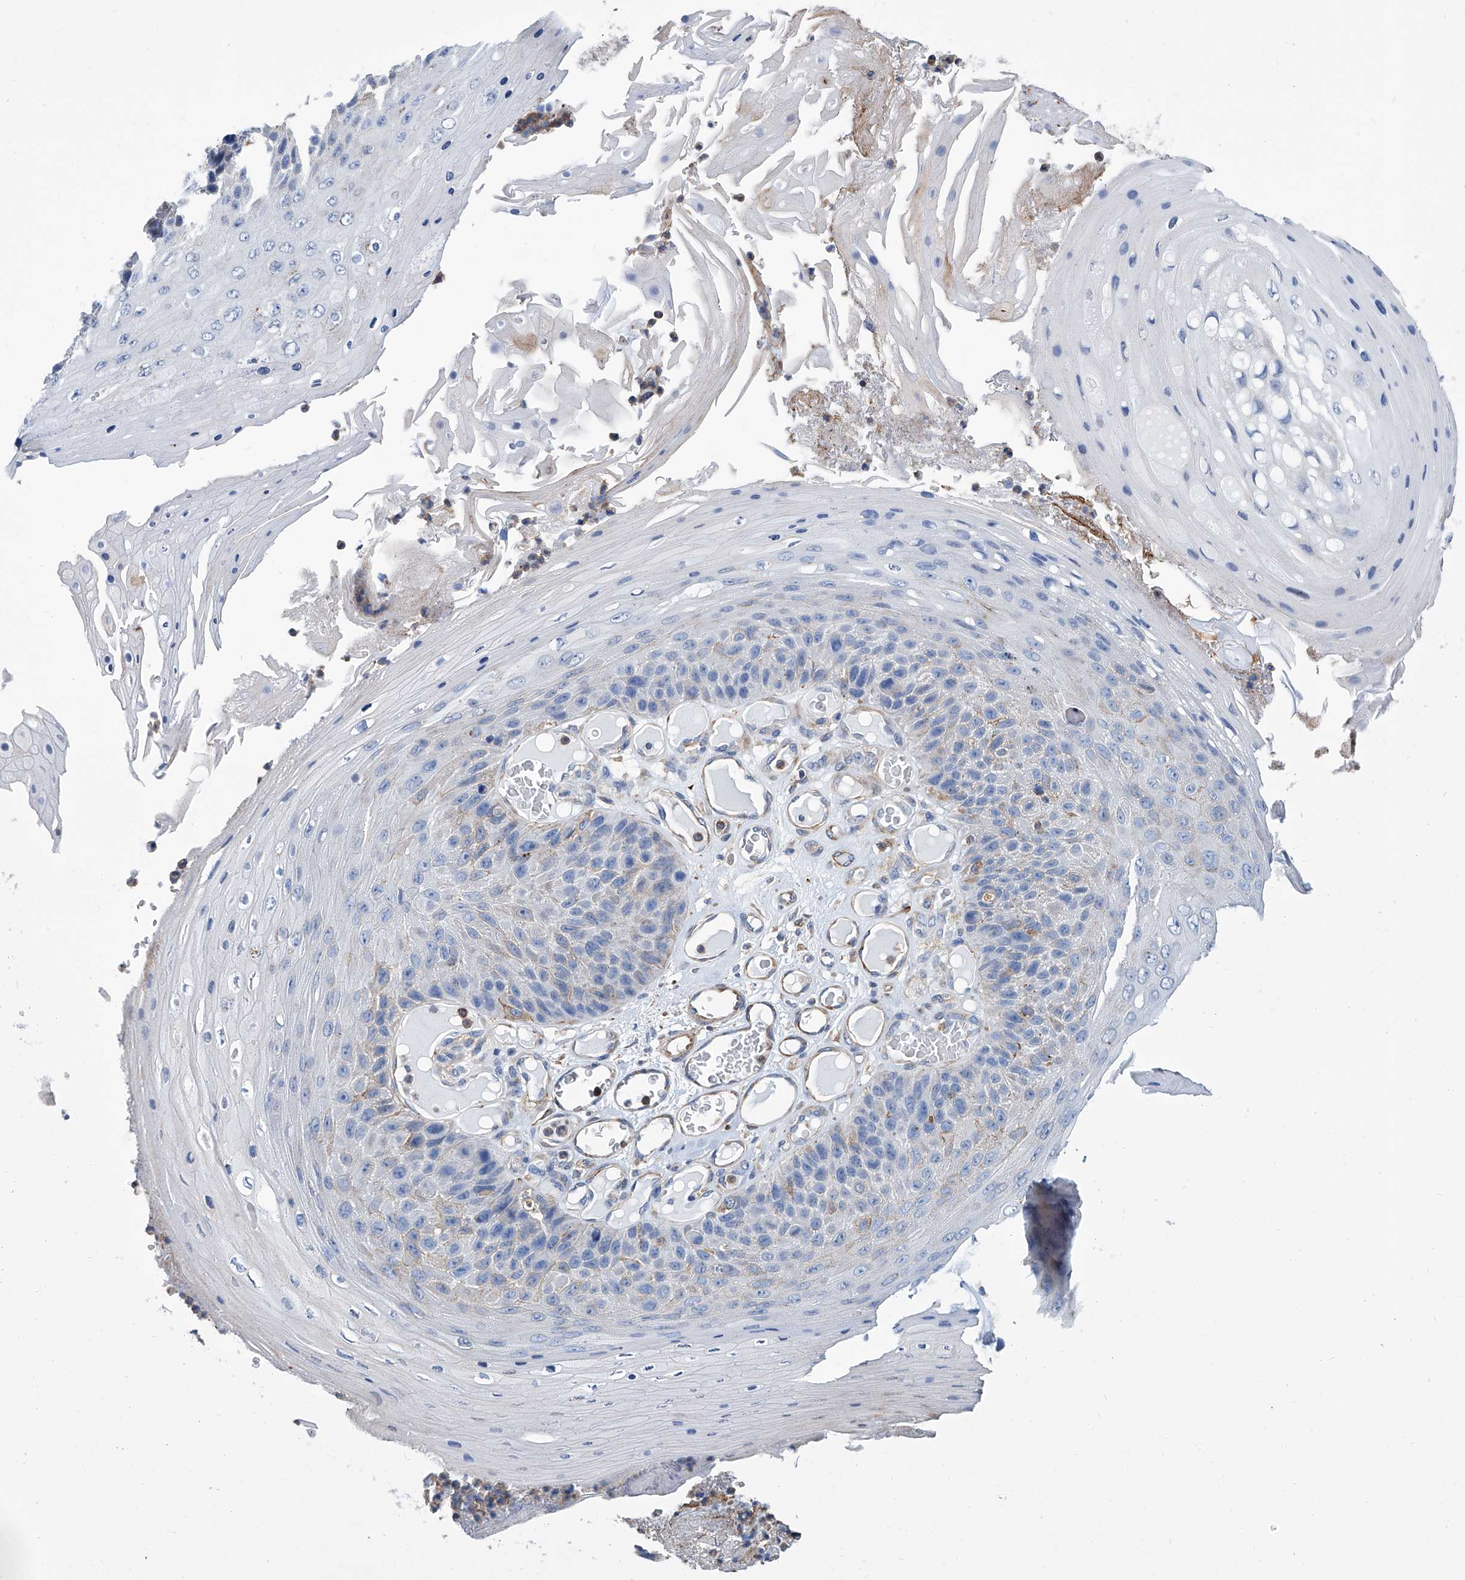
{"staining": {"intensity": "negative", "quantity": "none", "location": "none"}, "tissue": "skin cancer", "cell_type": "Tumor cells", "image_type": "cancer", "snomed": [{"axis": "morphology", "description": "Squamous cell carcinoma, NOS"}, {"axis": "topography", "description": "Skin"}], "caption": "Protein analysis of squamous cell carcinoma (skin) reveals no significant staining in tumor cells.", "gene": "GPT", "patient": {"sex": "female", "age": 88}}